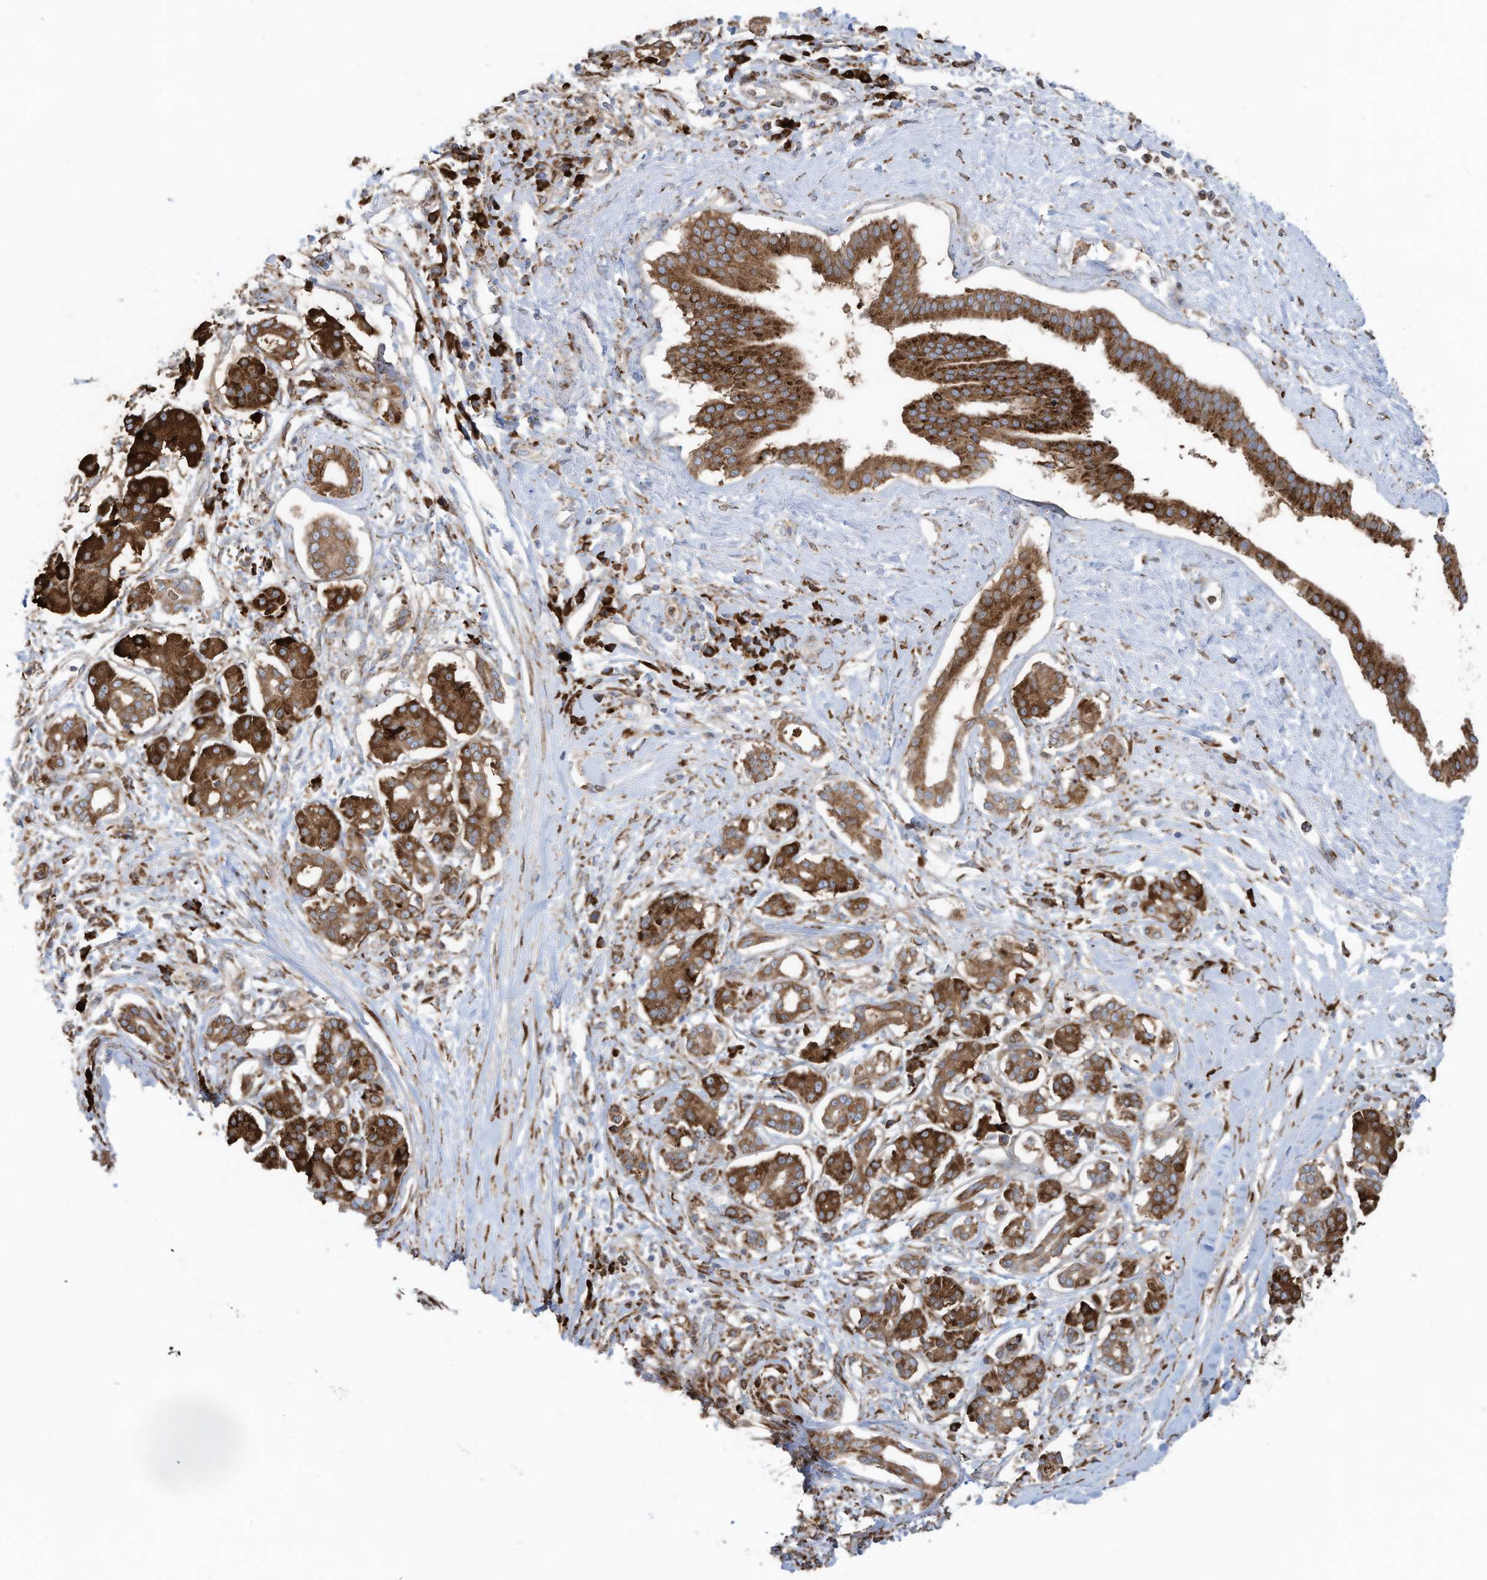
{"staining": {"intensity": "strong", "quantity": ">75%", "location": "cytoplasmic/membranous"}, "tissue": "pancreatic cancer", "cell_type": "Tumor cells", "image_type": "cancer", "snomed": [{"axis": "morphology", "description": "Inflammation, NOS"}, {"axis": "morphology", "description": "Adenocarcinoma, NOS"}, {"axis": "topography", "description": "Pancreas"}], "caption": "Immunohistochemical staining of human pancreatic cancer demonstrates high levels of strong cytoplasmic/membranous positivity in about >75% of tumor cells.", "gene": "ZNF354C", "patient": {"sex": "female", "age": 56}}